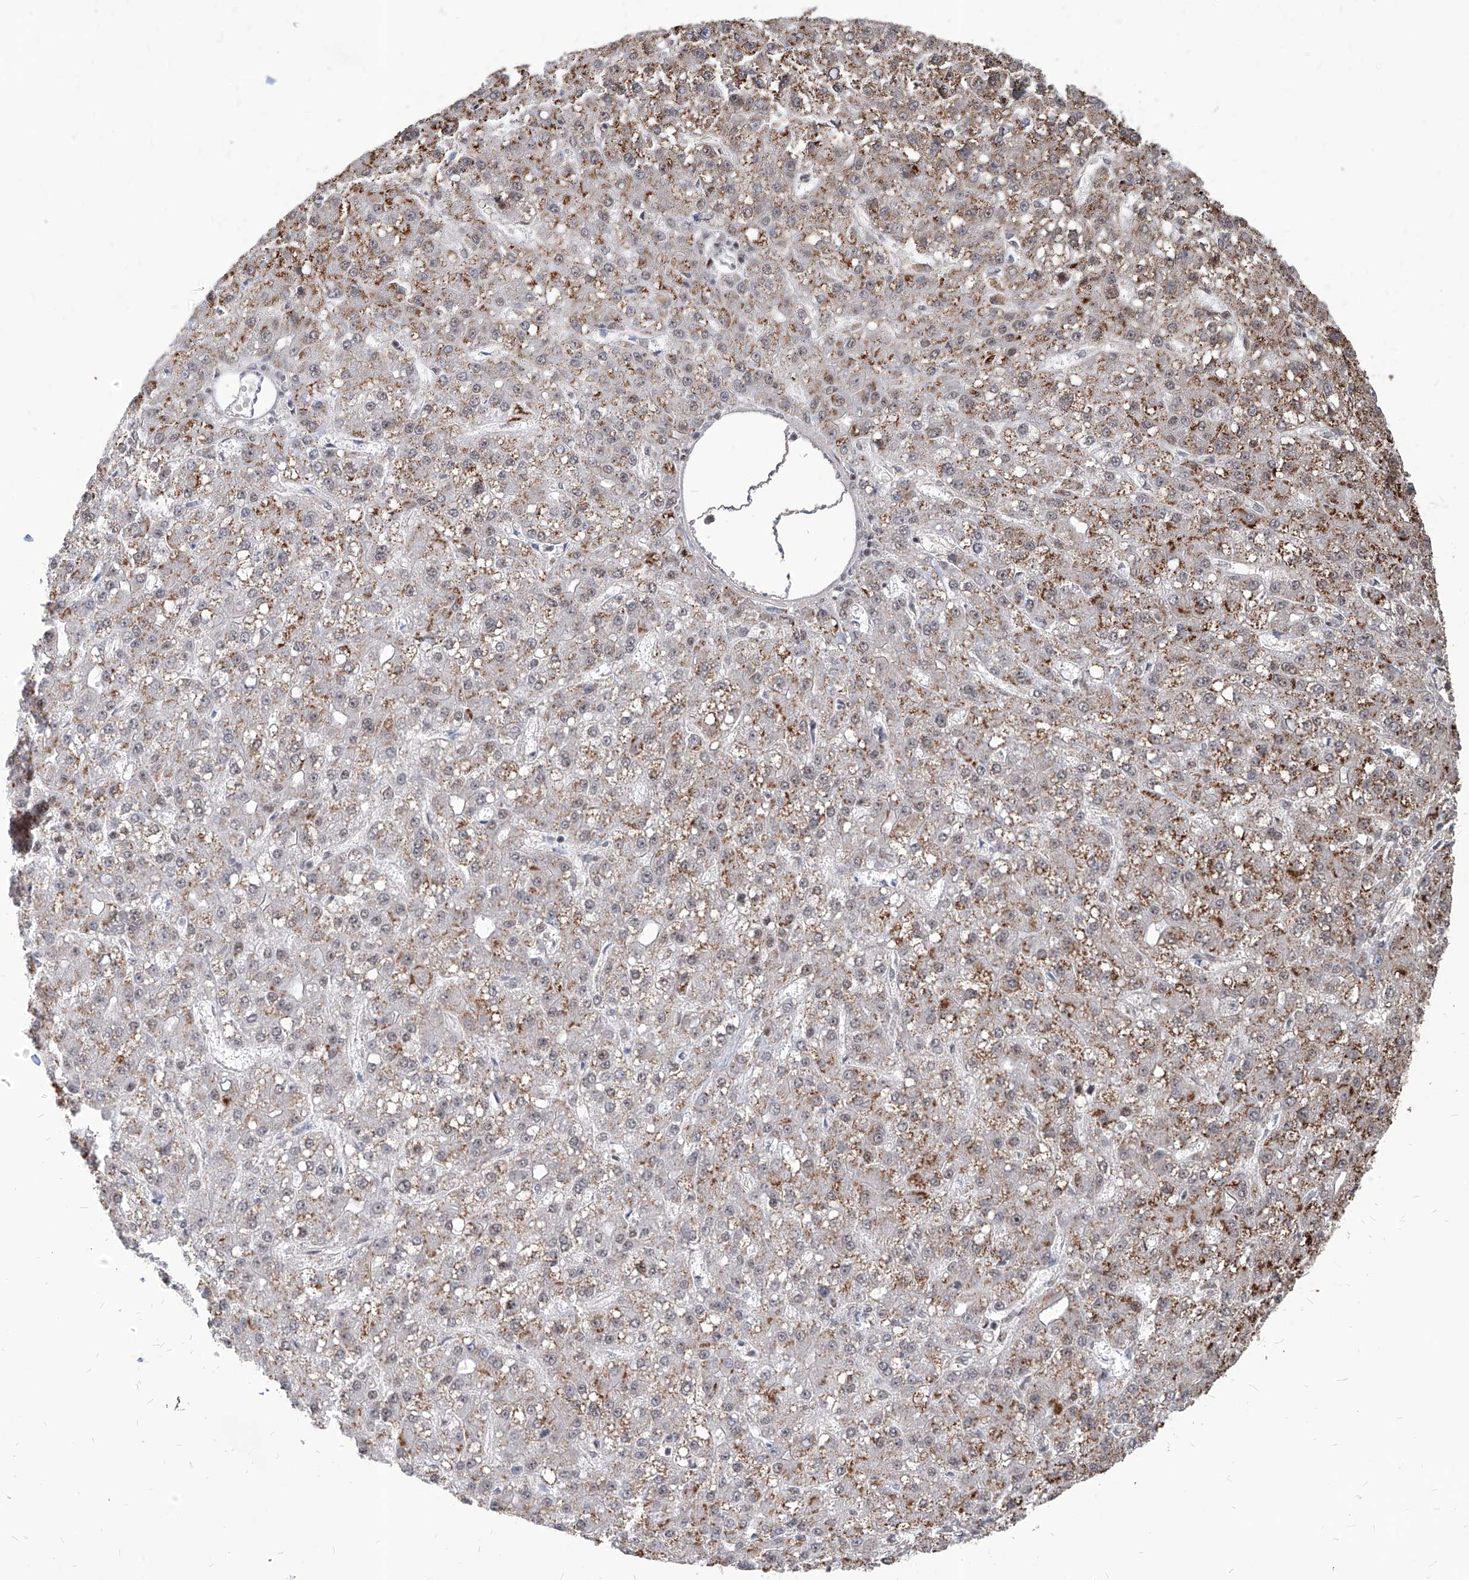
{"staining": {"intensity": "moderate", "quantity": ">75%", "location": "cytoplasmic/membranous"}, "tissue": "liver cancer", "cell_type": "Tumor cells", "image_type": "cancer", "snomed": [{"axis": "morphology", "description": "Carcinoma, Hepatocellular, NOS"}, {"axis": "topography", "description": "Liver"}], "caption": "A brown stain highlights moderate cytoplasmic/membranous positivity of a protein in human liver hepatocellular carcinoma tumor cells.", "gene": "IRF2", "patient": {"sex": "male", "age": 67}}